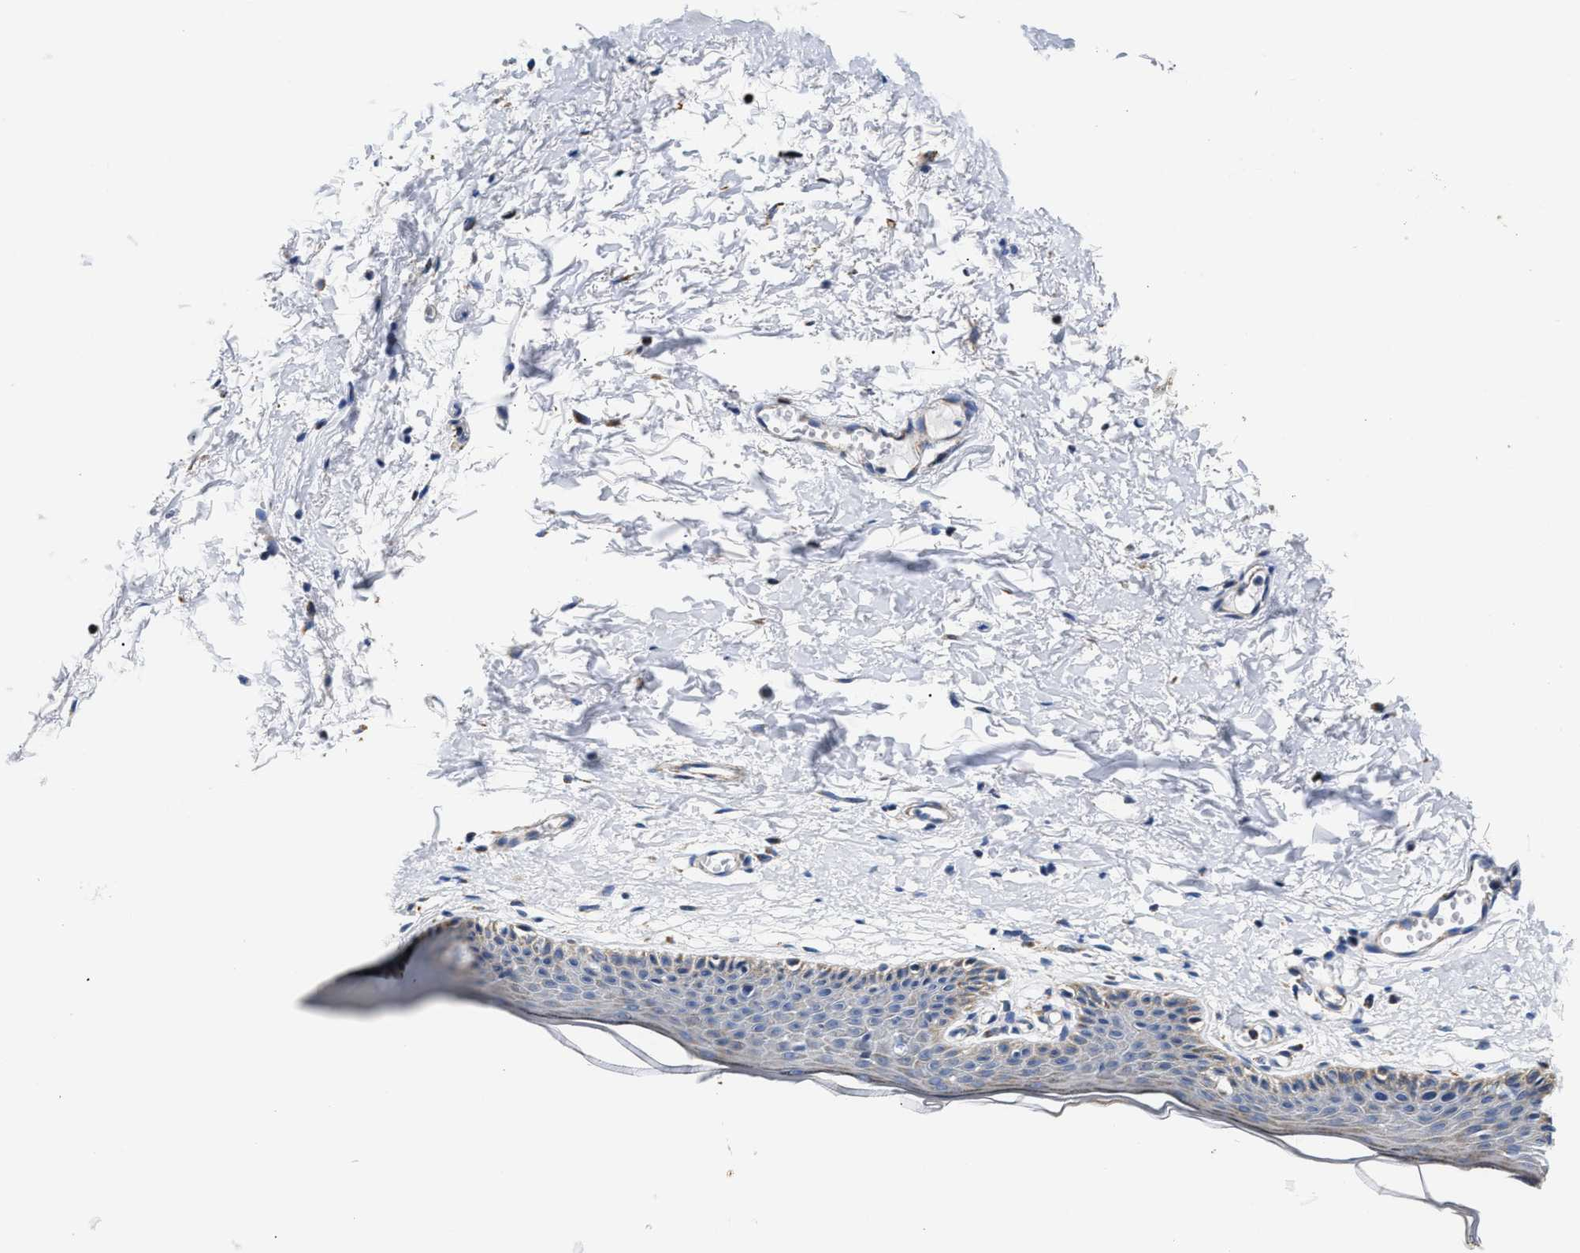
{"staining": {"intensity": "weak", "quantity": "25%-75%", "location": "cytoplasmic/membranous"}, "tissue": "skin", "cell_type": "Epidermal cells", "image_type": "normal", "snomed": [{"axis": "morphology", "description": "Normal tissue, NOS"}, {"axis": "topography", "description": "Vulva"}], "caption": "Immunohistochemical staining of benign skin exhibits low levels of weak cytoplasmic/membranous expression in about 25%-75% of epidermal cells.", "gene": "ACADVL", "patient": {"sex": "female", "age": 54}}